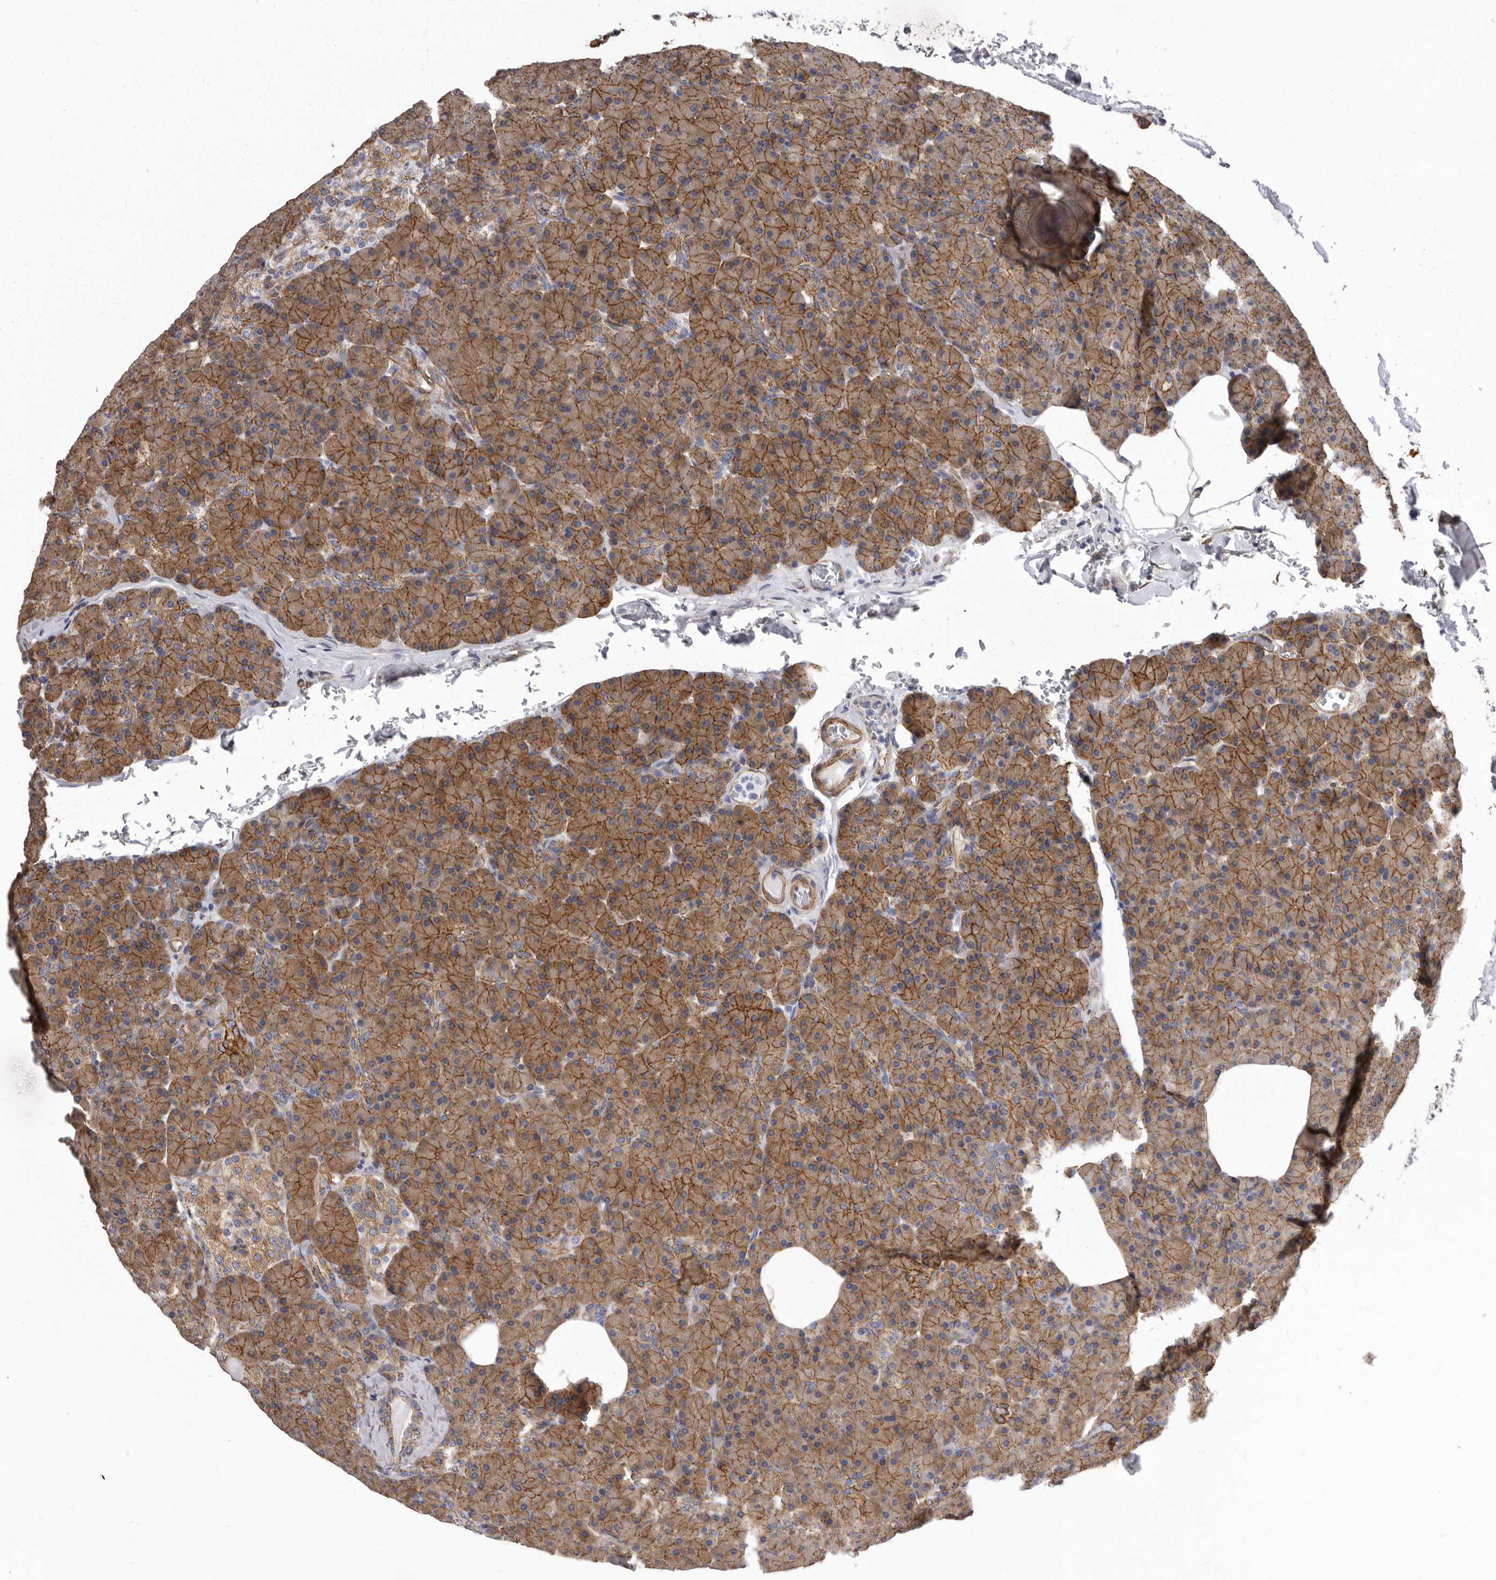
{"staining": {"intensity": "moderate", "quantity": ">75%", "location": "cytoplasmic/membranous"}, "tissue": "pancreas", "cell_type": "Exocrine glandular cells", "image_type": "normal", "snomed": [{"axis": "morphology", "description": "Normal tissue, NOS"}, {"axis": "topography", "description": "Pancreas"}], "caption": "Immunohistochemical staining of normal pancreas demonstrates >75% levels of moderate cytoplasmic/membranous protein expression in about >75% of exocrine glandular cells. (Stains: DAB in brown, nuclei in blue, Microscopy: brightfield microscopy at high magnification).", "gene": "ENAH", "patient": {"sex": "female", "age": 43}}